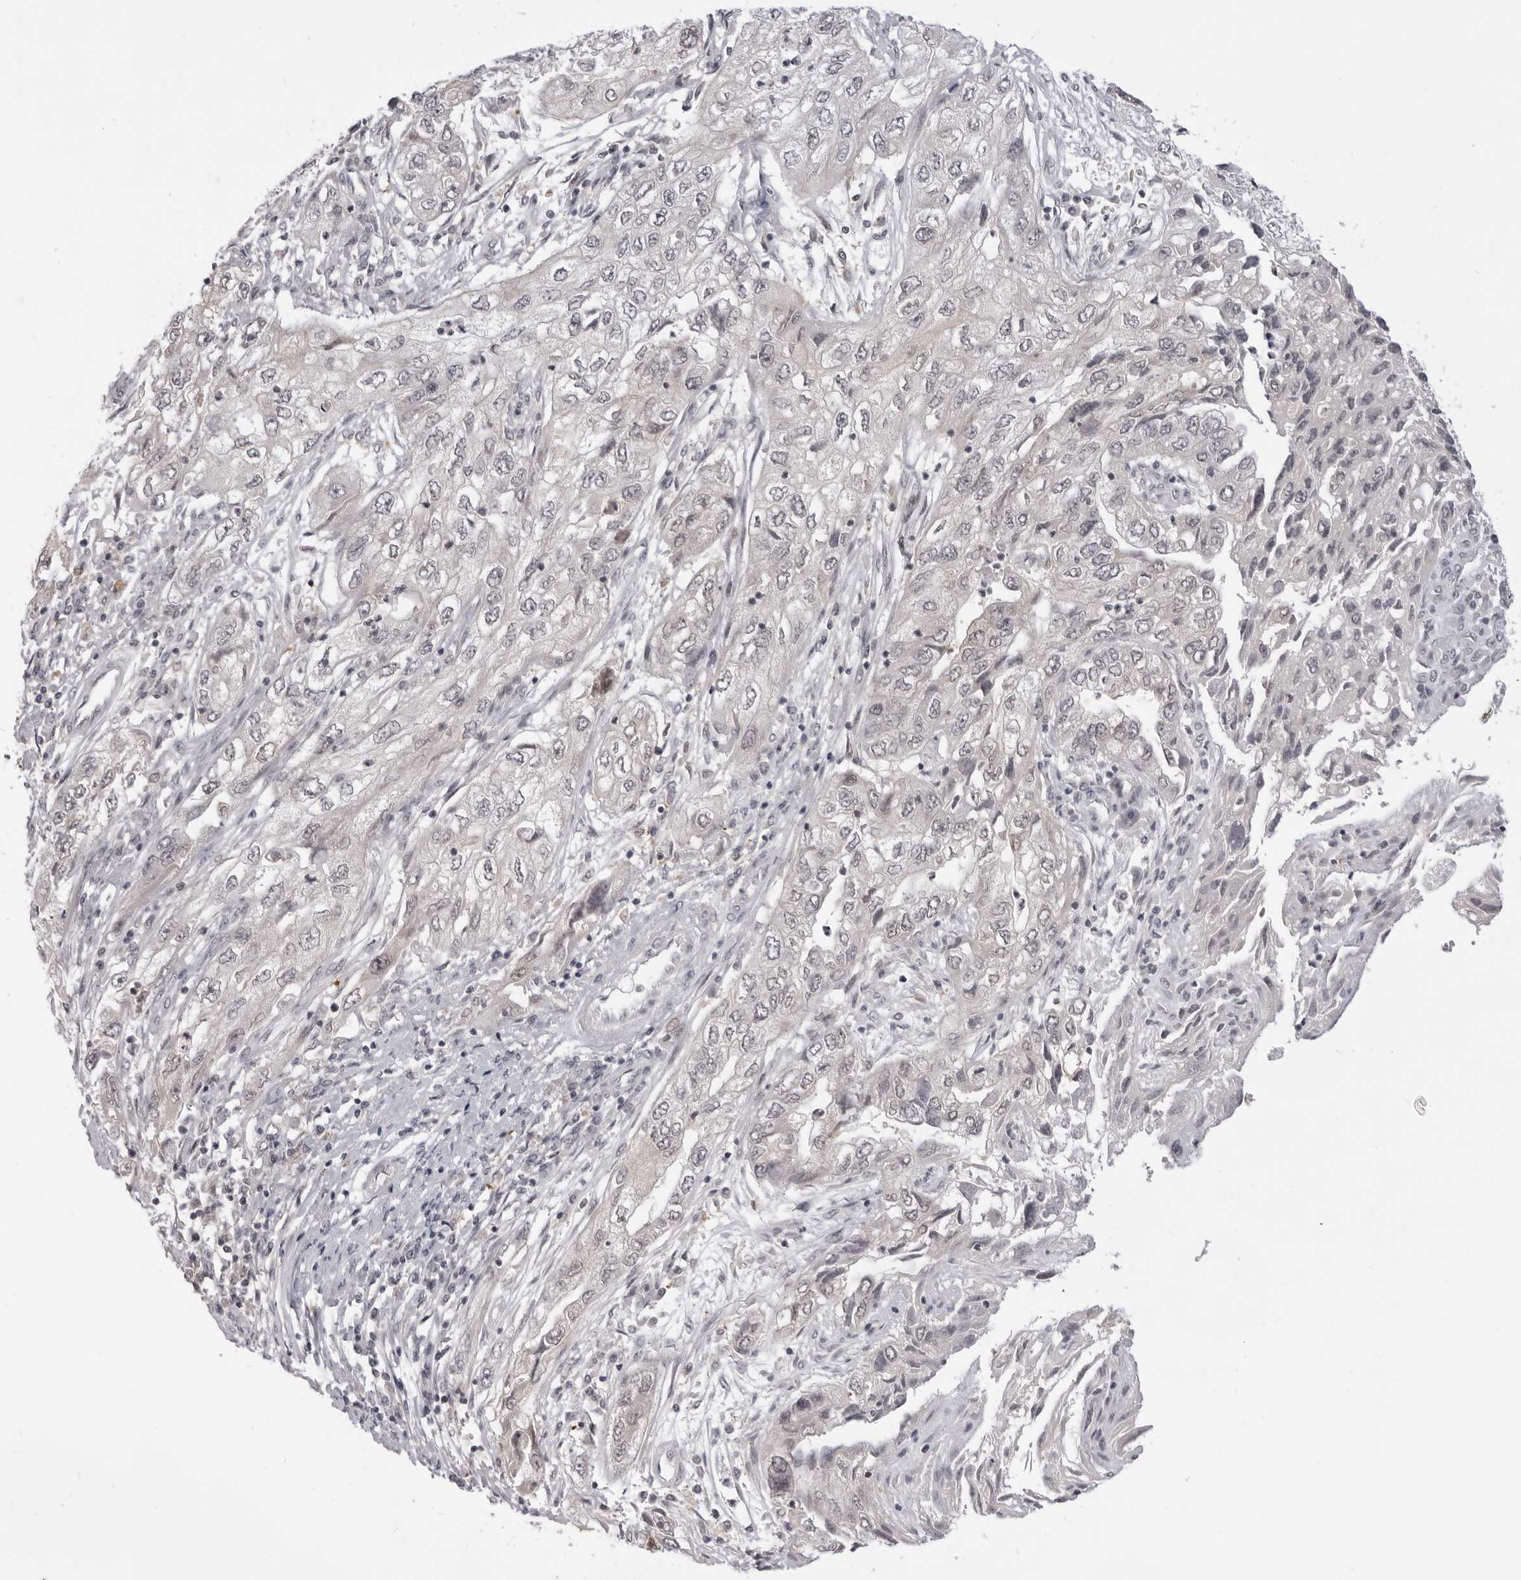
{"staining": {"intensity": "weak", "quantity": "25%-75%", "location": "nuclear"}, "tissue": "endometrial cancer", "cell_type": "Tumor cells", "image_type": "cancer", "snomed": [{"axis": "morphology", "description": "Adenocarcinoma, NOS"}, {"axis": "topography", "description": "Endometrium"}], "caption": "Protein staining by immunohistochemistry (IHC) reveals weak nuclear staining in approximately 25%-75% of tumor cells in endometrial cancer (adenocarcinoma). Nuclei are stained in blue.", "gene": "SRGAP2", "patient": {"sex": "female", "age": 49}}